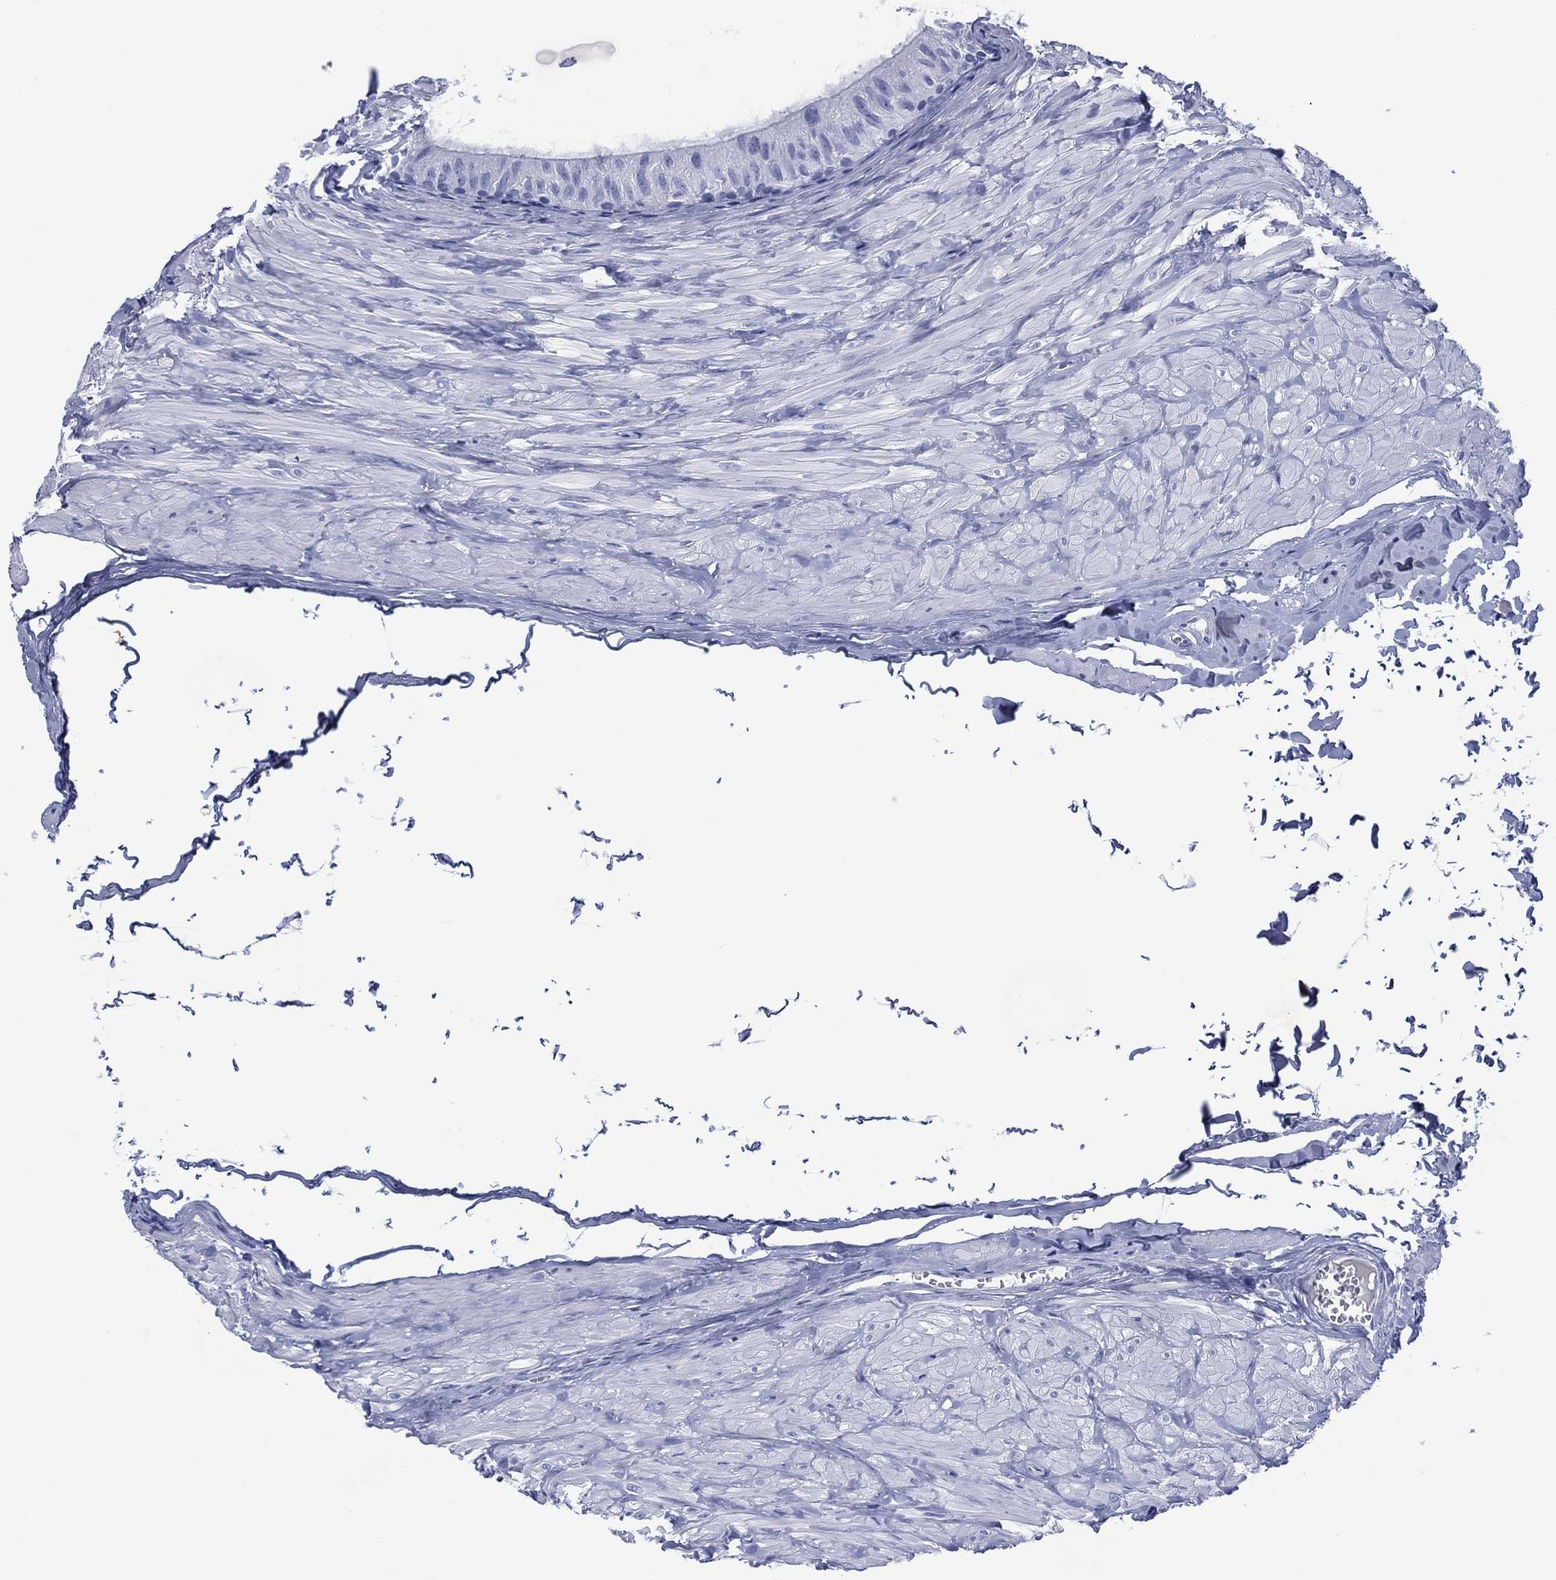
{"staining": {"intensity": "negative", "quantity": "none", "location": "none"}, "tissue": "epididymis", "cell_type": "Glandular cells", "image_type": "normal", "snomed": [{"axis": "morphology", "description": "Normal tissue, NOS"}, {"axis": "topography", "description": "Epididymis"}], "caption": "Immunohistochemistry micrograph of normal human epididymis stained for a protein (brown), which exhibits no staining in glandular cells.", "gene": "SIGLECL1", "patient": {"sex": "male", "age": 32}}